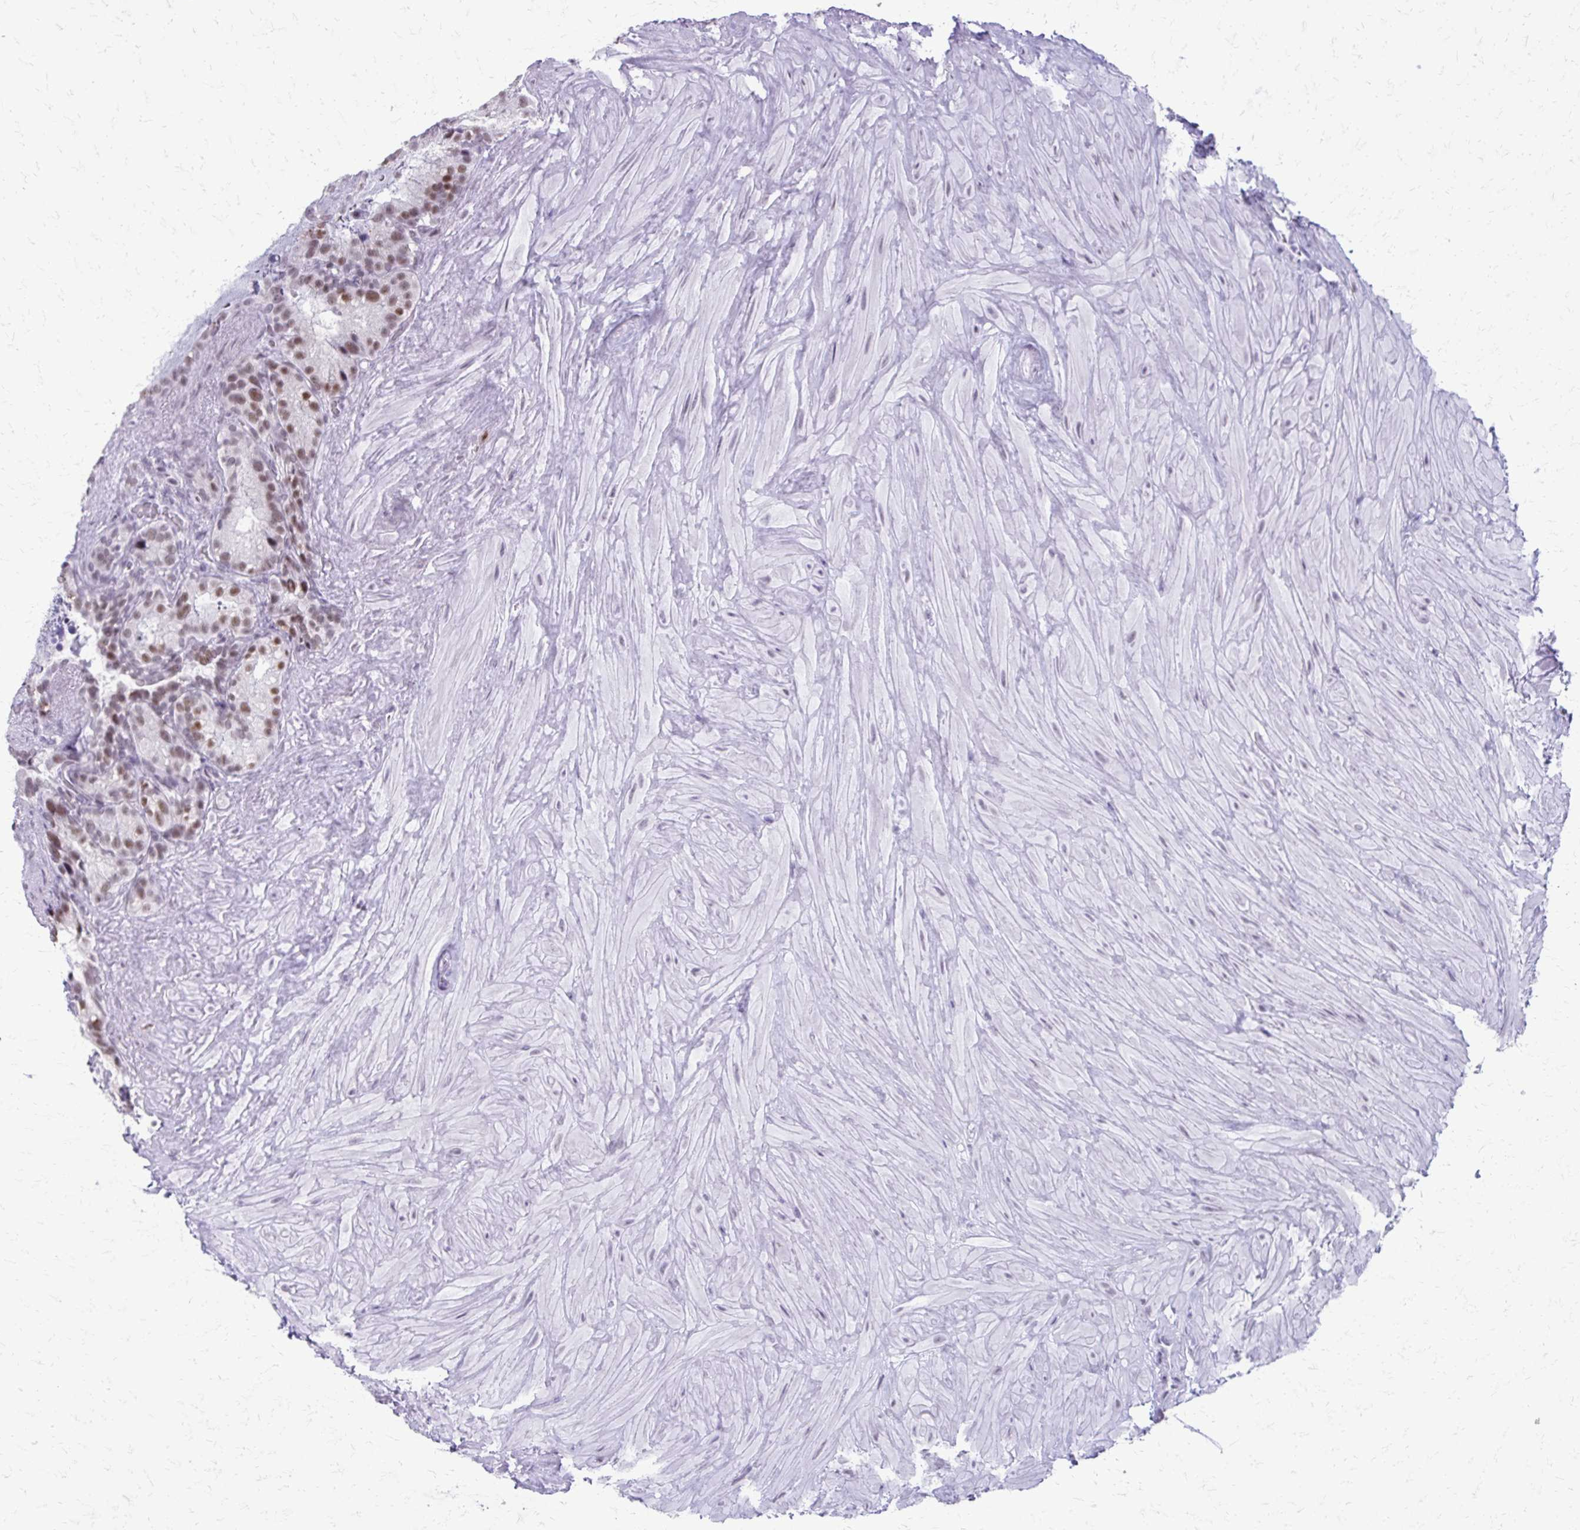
{"staining": {"intensity": "moderate", "quantity": "25%-75%", "location": "nuclear"}, "tissue": "seminal vesicle", "cell_type": "Glandular cells", "image_type": "normal", "snomed": [{"axis": "morphology", "description": "Normal tissue, NOS"}, {"axis": "topography", "description": "Seminal veicle"}], "caption": "The photomicrograph exhibits immunohistochemical staining of unremarkable seminal vesicle. There is moderate nuclear positivity is present in approximately 25%-75% of glandular cells.", "gene": "SS18", "patient": {"sex": "male", "age": 60}}